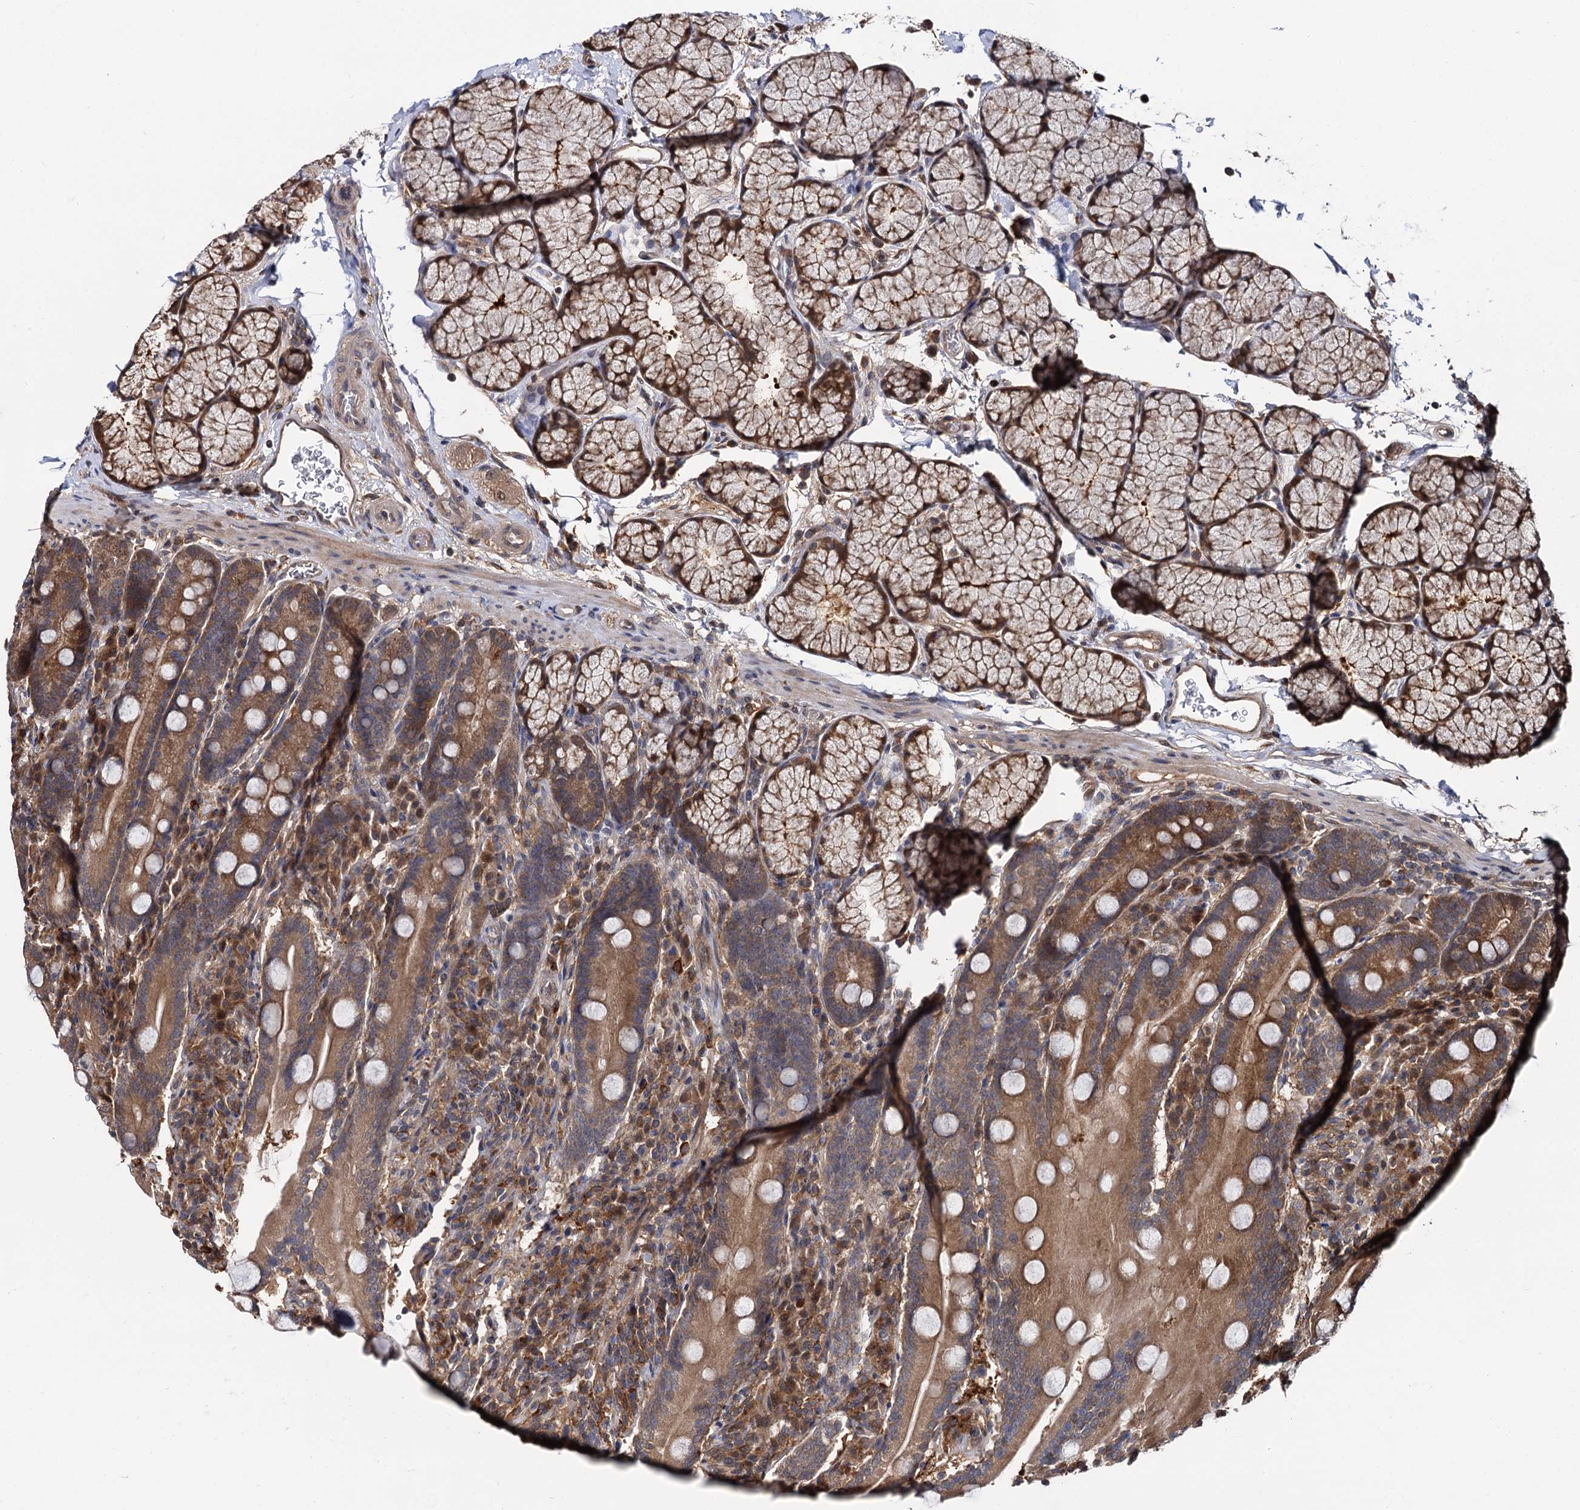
{"staining": {"intensity": "moderate", "quantity": ">75%", "location": "cytoplasmic/membranous"}, "tissue": "duodenum", "cell_type": "Glandular cells", "image_type": "normal", "snomed": [{"axis": "morphology", "description": "Normal tissue, NOS"}, {"axis": "topography", "description": "Duodenum"}], "caption": "Immunohistochemical staining of normal duodenum demonstrates moderate cytoplasmic/membranous protein expression in approximately >75% of glandular cells. The protein of interest is shown in brown color, while the nuclei are stained blue.", "gene": "SELENOP", "patient": {"sex": "male", "age": 35}}